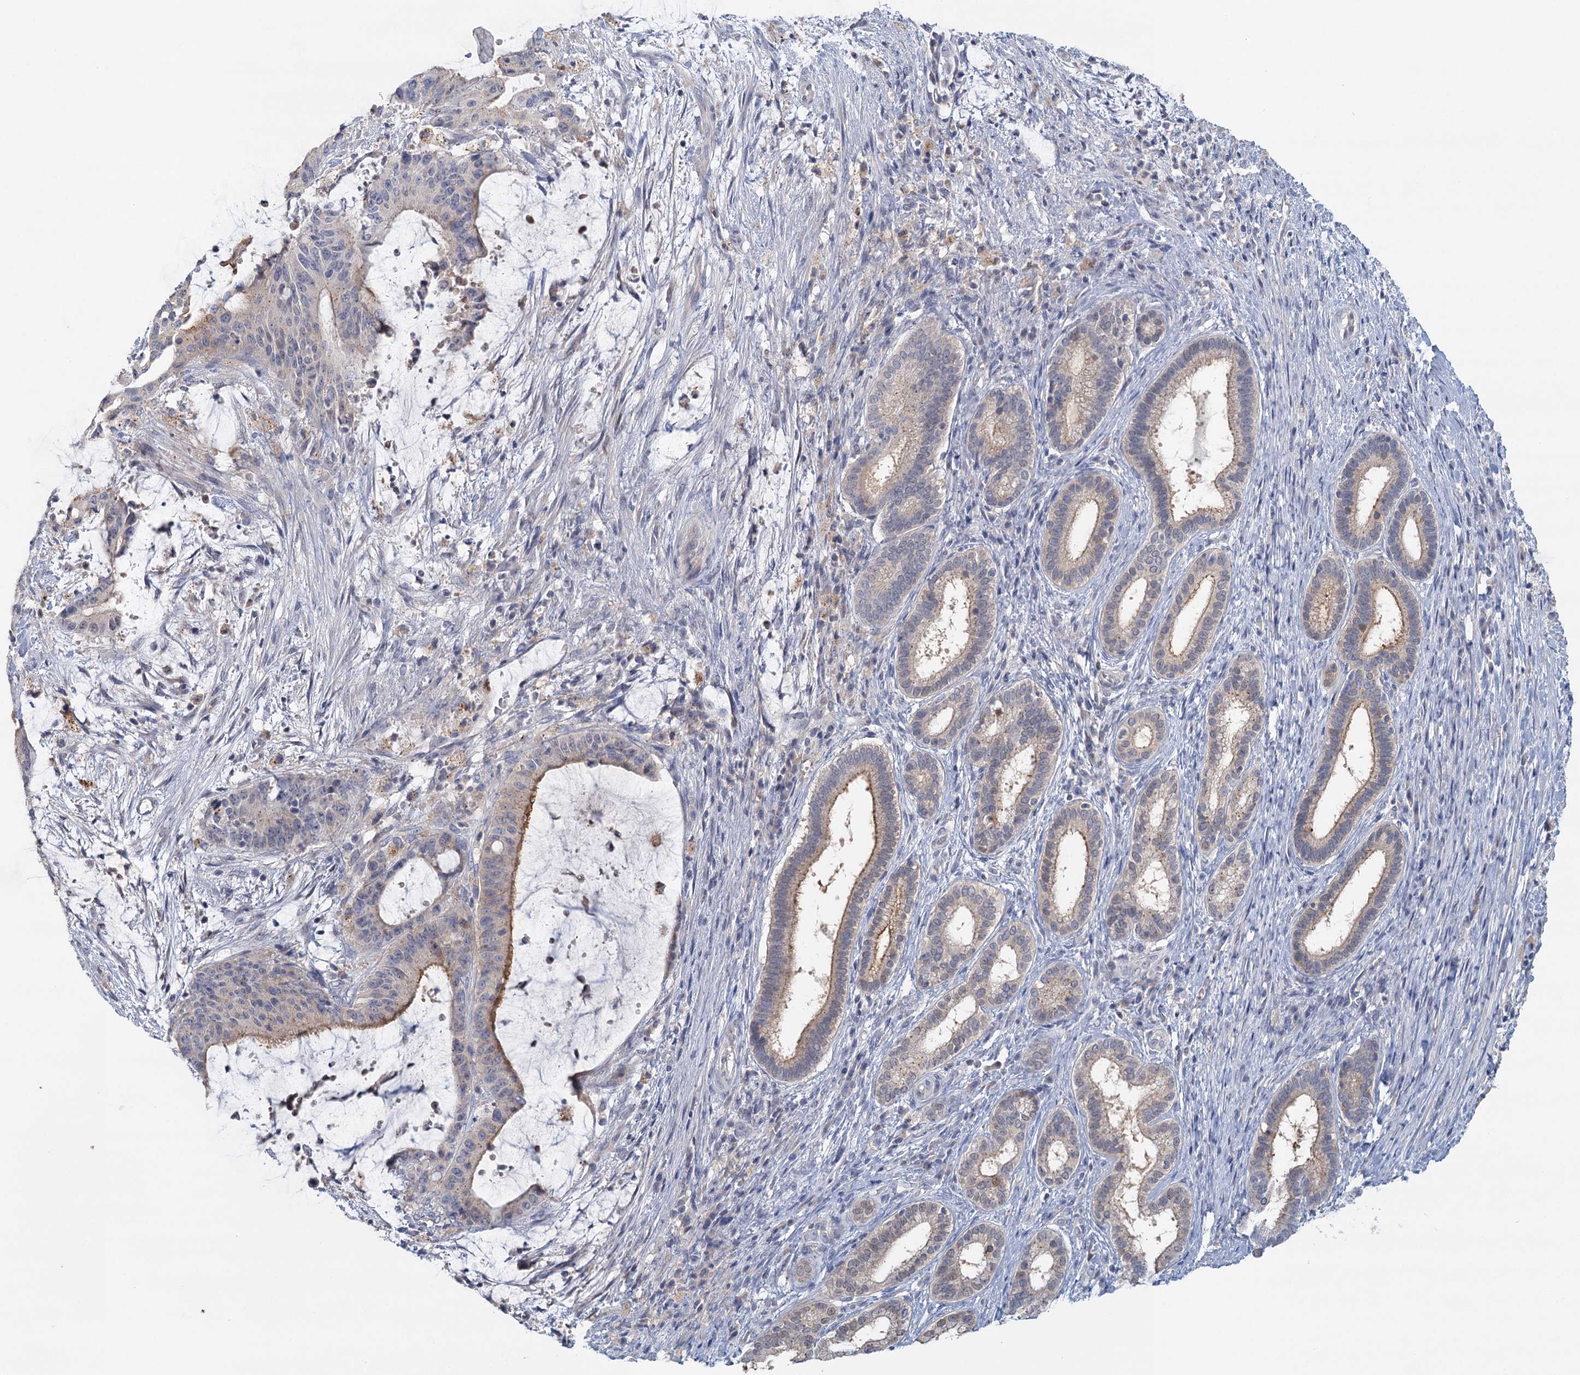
{"staining": {"intensity": "moderate", "quantity": "<25%", "location": "cytoplasmic/membranous"}, "tissue": "liver cancer", "cell_type": "Tumor cells", "image_type": "cancer", "snomed": [{"axis": "morphology", "description": "Normal tissue, NOS"}, {"axis": "morphology", "description": "Cholangiocarcinoma"}, {"axis": "topography", "description": "Liver"}, {"axis": "topography", "description": "Peripheral nerve tissue"}], "caption": "There is low levels of moderate cytoplasmic/membranous positivity in tumor cells of cholangiocarcinoma (liver), as demonstrated by immunohistochemical staining (brown color).", "gene": "MYO7B", "patient": {"sex": "female", "age": 73}}